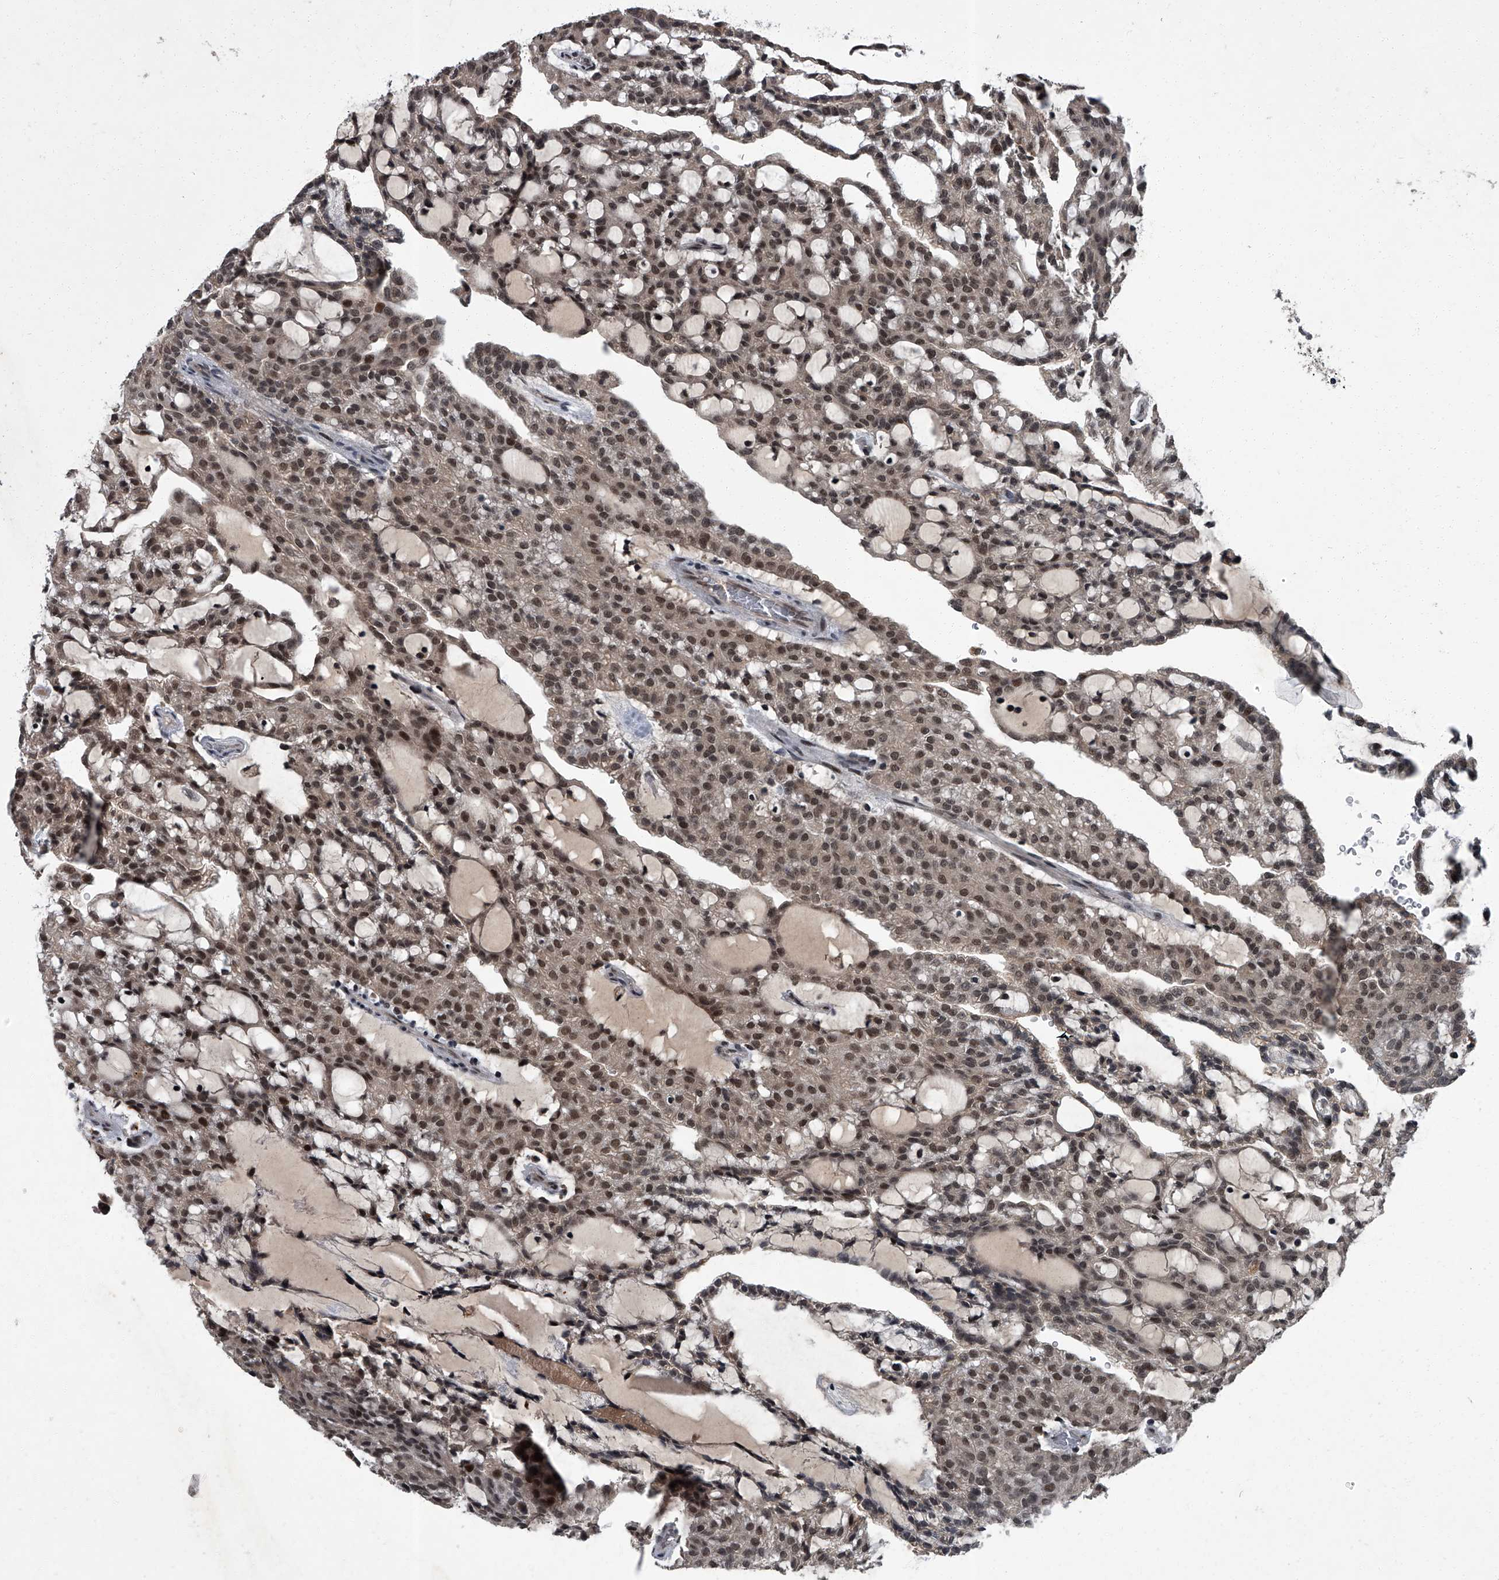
{"staining": {"intensity": "moderate", "quantity": ">75%", "location": "nuclear"}, "tissue": "renal cancer", "cell_type": "Tumor cells", "image_type": "cancer", "snomed": [{"axis": "morphology", "description": "Adenocarcinoma, NOS"}, {"axis": "topography", "description": "Kidney"}], "caption": "This histopathology image reveals immunohistochemistry (IHC) staining of human adenocarcinoma (renal), with medium moderate nuclear staining in approximately >75% of tumor cells.", "gene": "ZNF518B", "patient": {"sex": "male", "age": 63}}